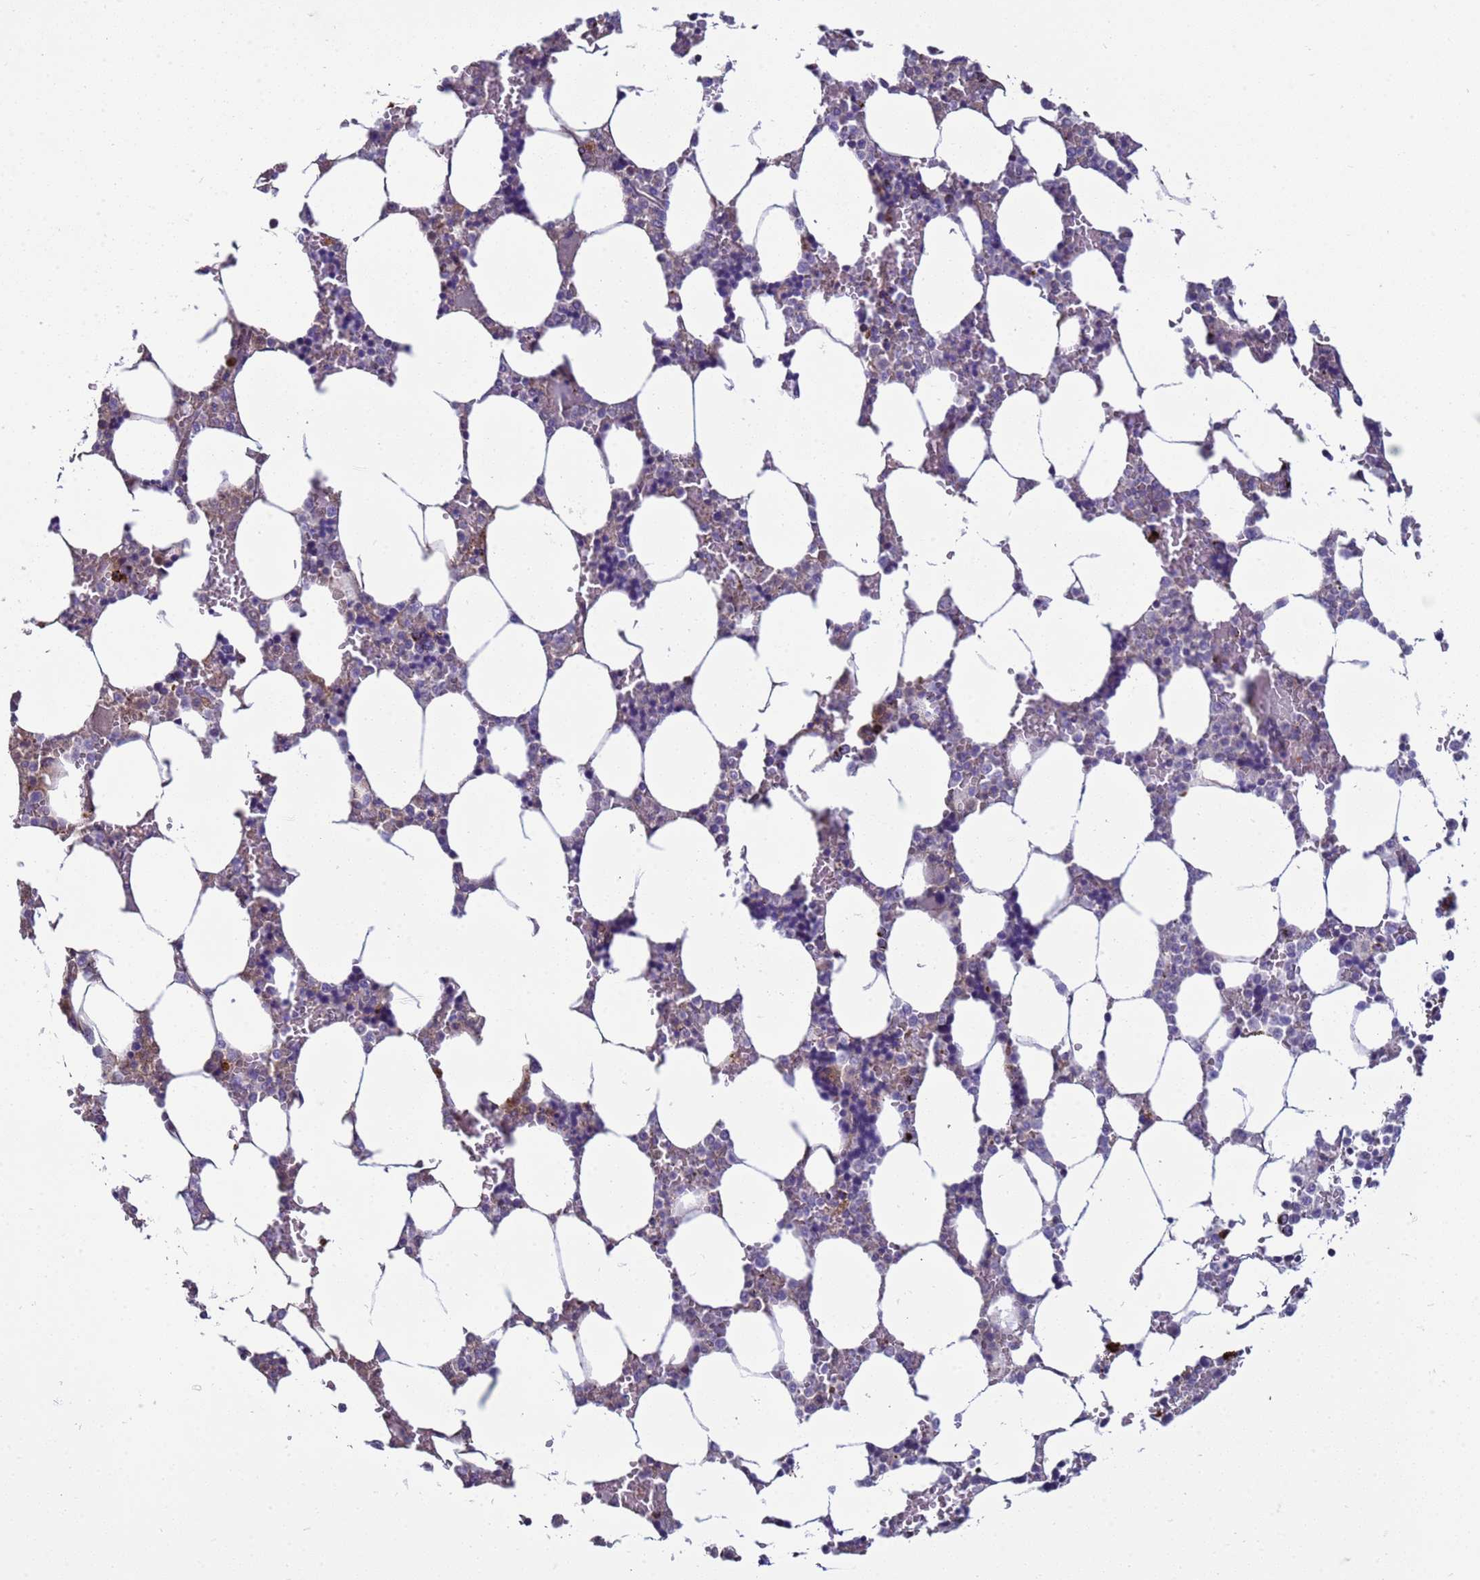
{"staining": {"intensity": "negative", "quantity": "none", "location": "none"}, "tissue": "bone marrow", "cell_type": "Hematopoietic cells", "image_type": "normal", "snomed": [{"axis": "morphology", "description": "Normal tissue, NOS"}, {"axis": "topography", "description": "Bone marrow"}], "caption": "IHC histopathology image of benign bone marrow stained for a protein (brown), which demonstrates no staining in hematopoietic cells. Nuclei are stained in blue.", "gene": "TRIM51G", "patient": {"sex": "male", "age": 64}}